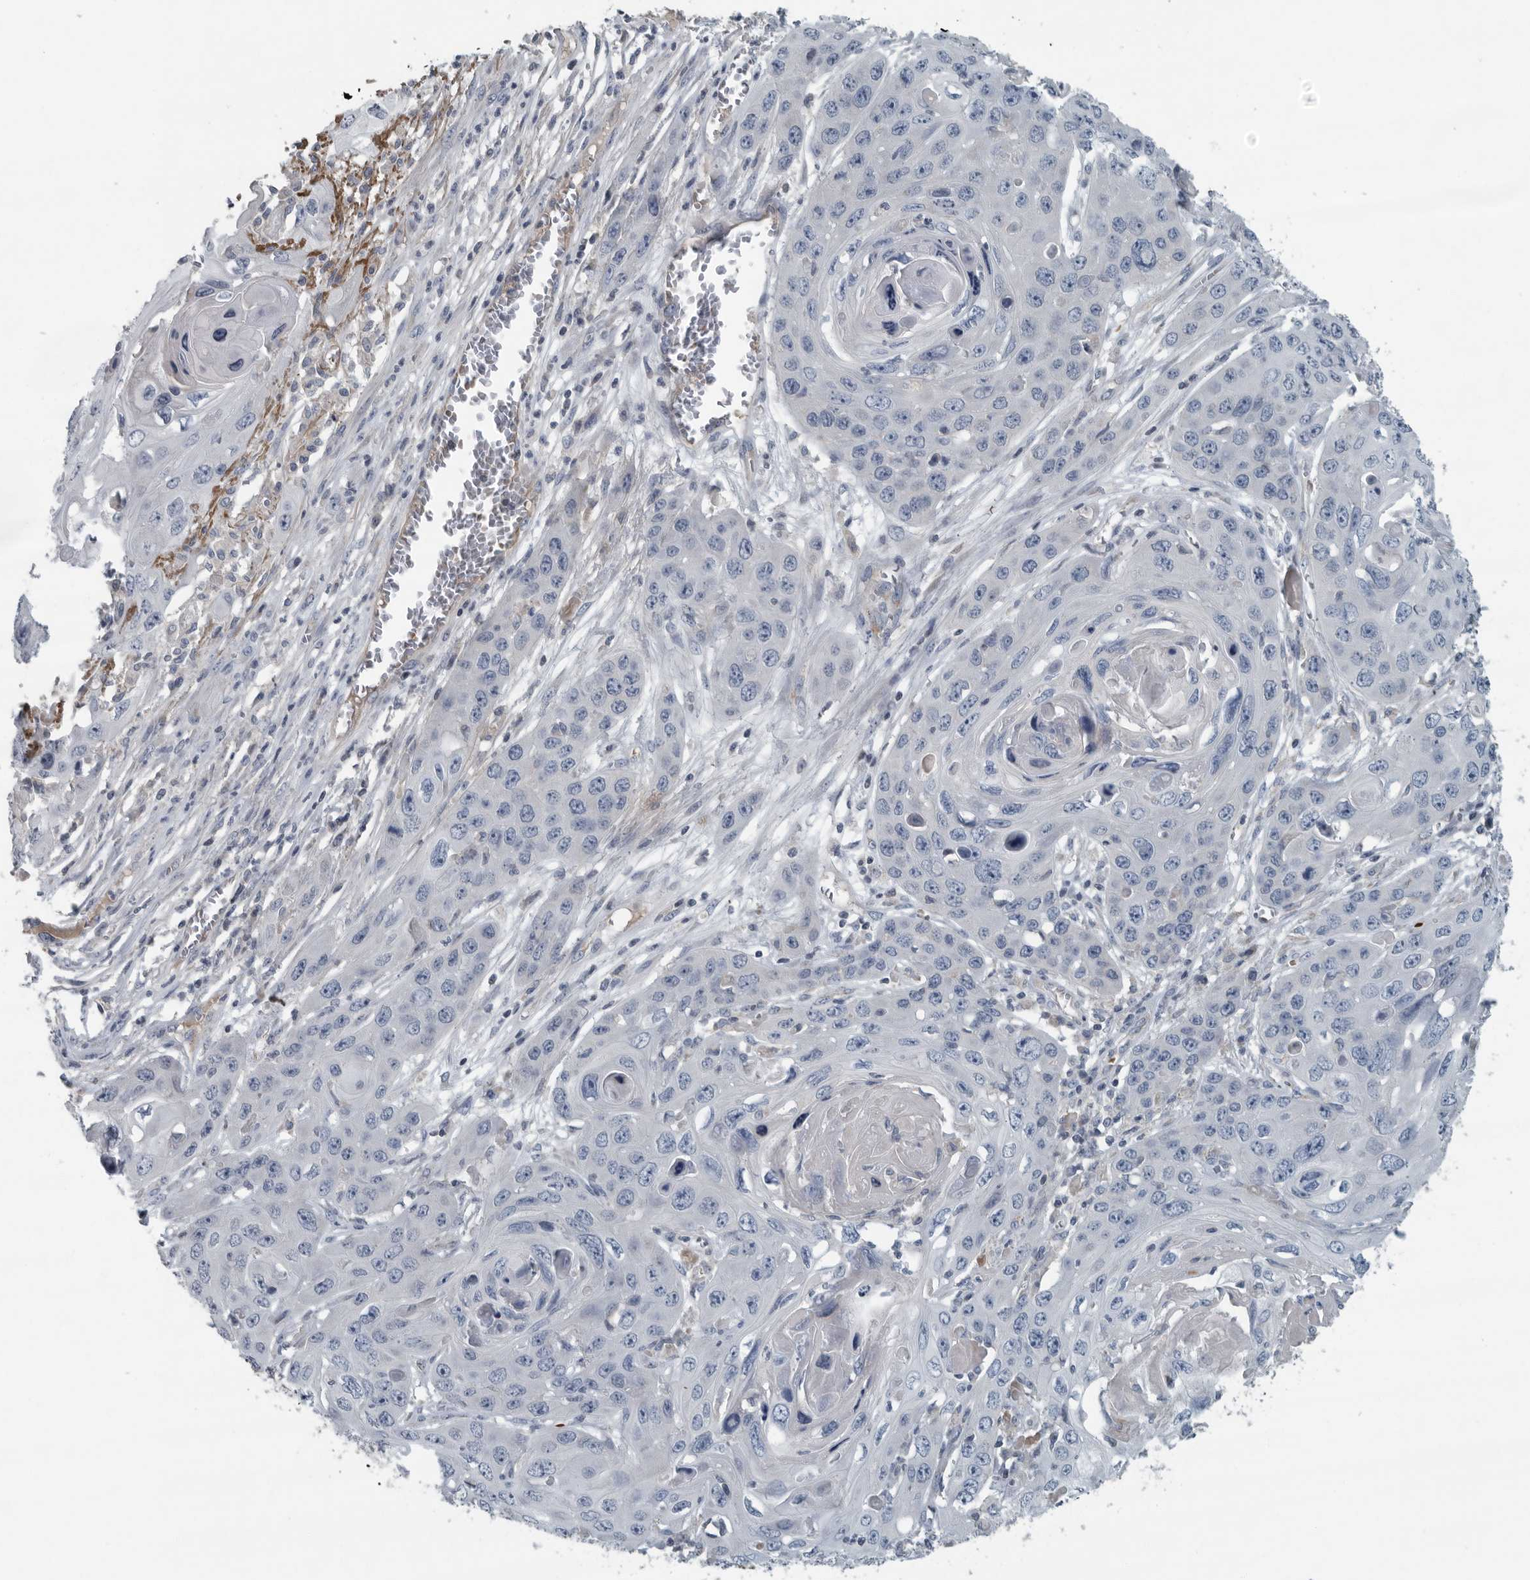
{"staining": {"intensity": "negative", "quantity": "none", "location": "none"}, "tissue": "skin cancer", "cell_type": "Tumor cells", "image_type": "cancer", "snomed": [{"axis": "morphology", "description": "Squamous cell carcinoma, NOS"}, {"axis": "topography", "description": "Skin"}], "caption": "Skin squamous cell carcinoma was stained to show a protein in brown. There is no significant staining in tumor cells.", "gene": "MPP3", "patient": {"sex": "male", "age": 55}}